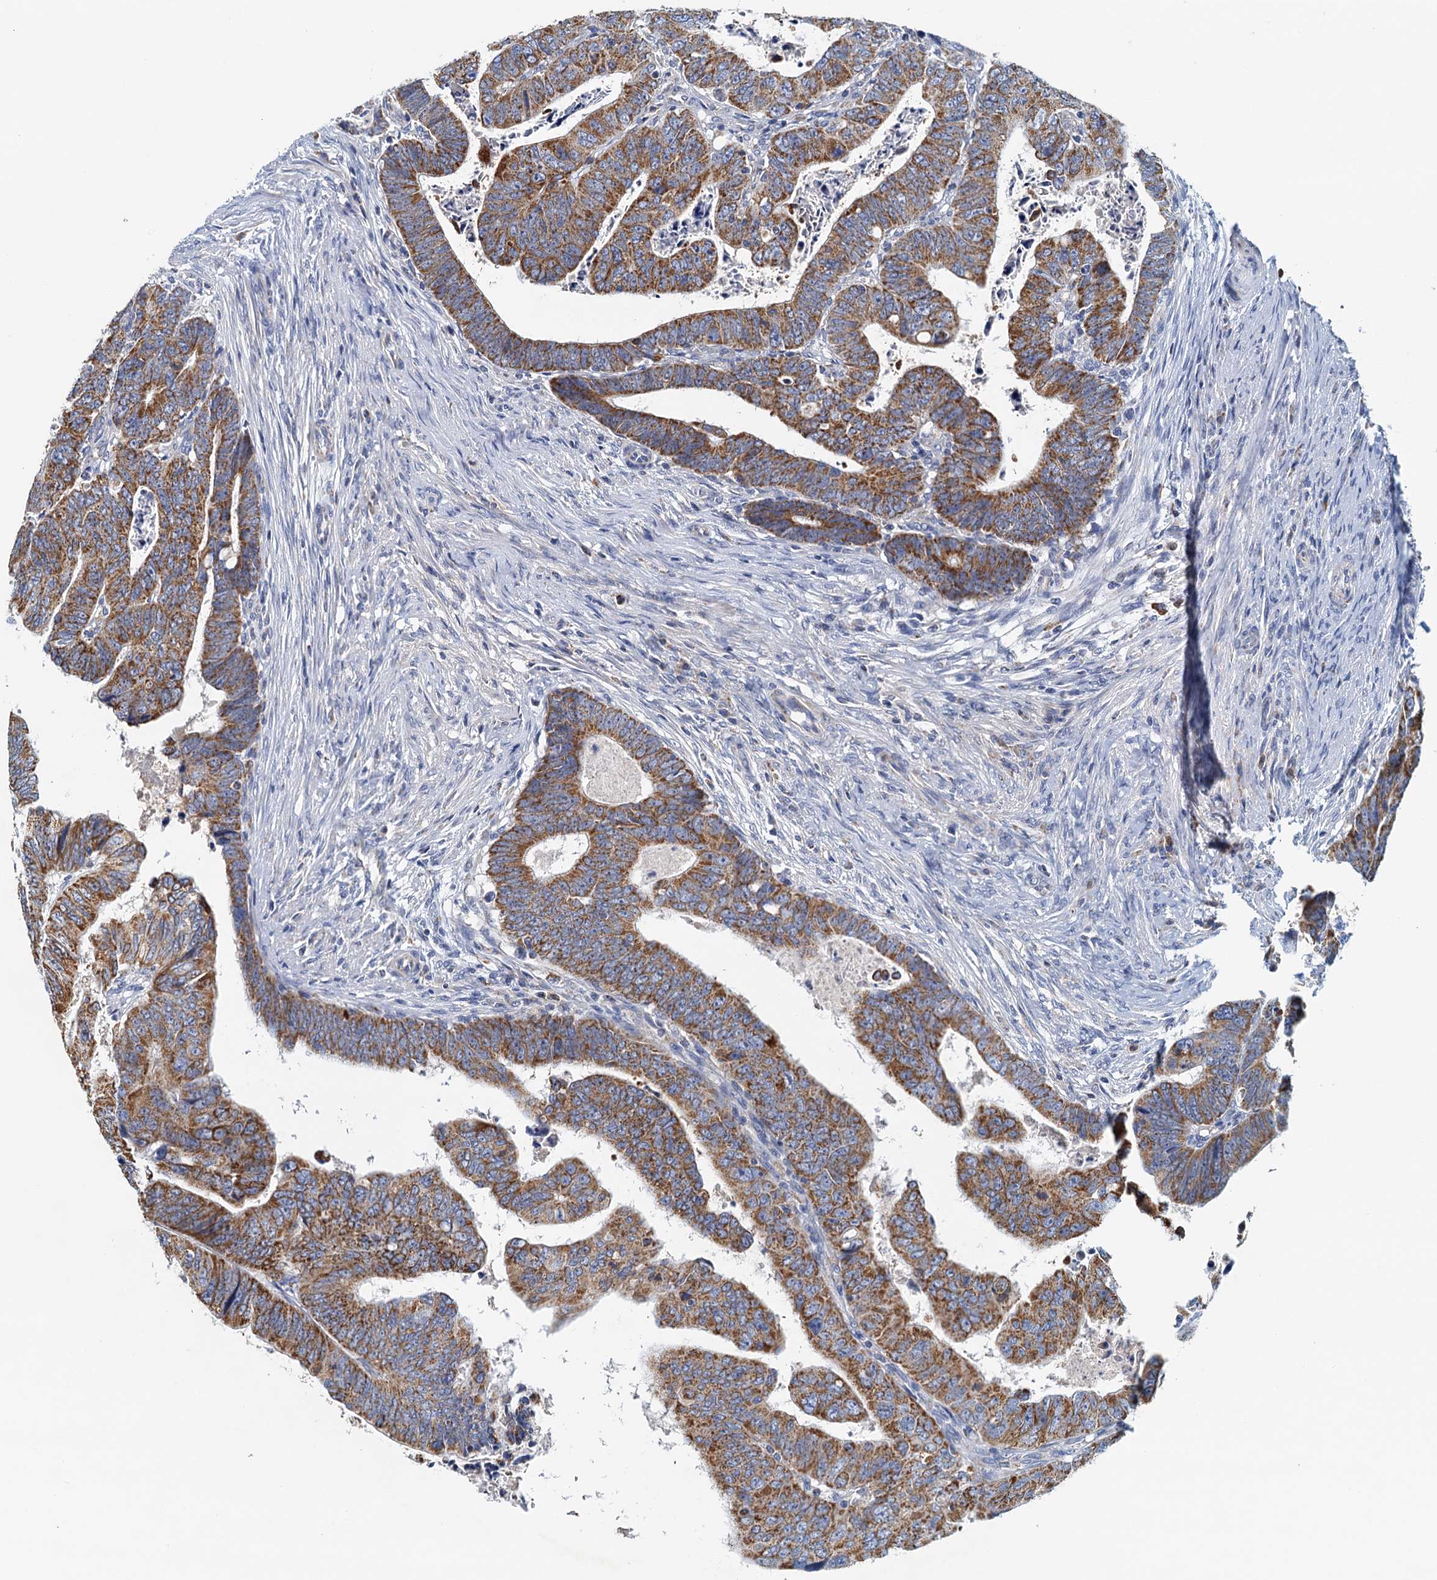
{"staining": {"intensity": "moderate", "quantity": ">75%", "location": "cytoplasmic/membranous"}, "tissue": "colorectal cancer", "cell_type": "Tumor cells", "image_type": "cancer", "snomed": [{"axis": "morphology", "description": "Normal tissue, NOS"}, {"axis": "morphology", "description": "Adenocarcinoma, NOS"}, {"axis": "topography", "description": "Rectum"}], "caption": "Immunohistochemical staining of human adenocarcinoma (colorectal) reveals medium levels of moderate cytoplasmic/membranous protein staining in approximately >75% of tumor cells.", "gene": "POC1A", "patient": {"sex": "female", "age": 65}}